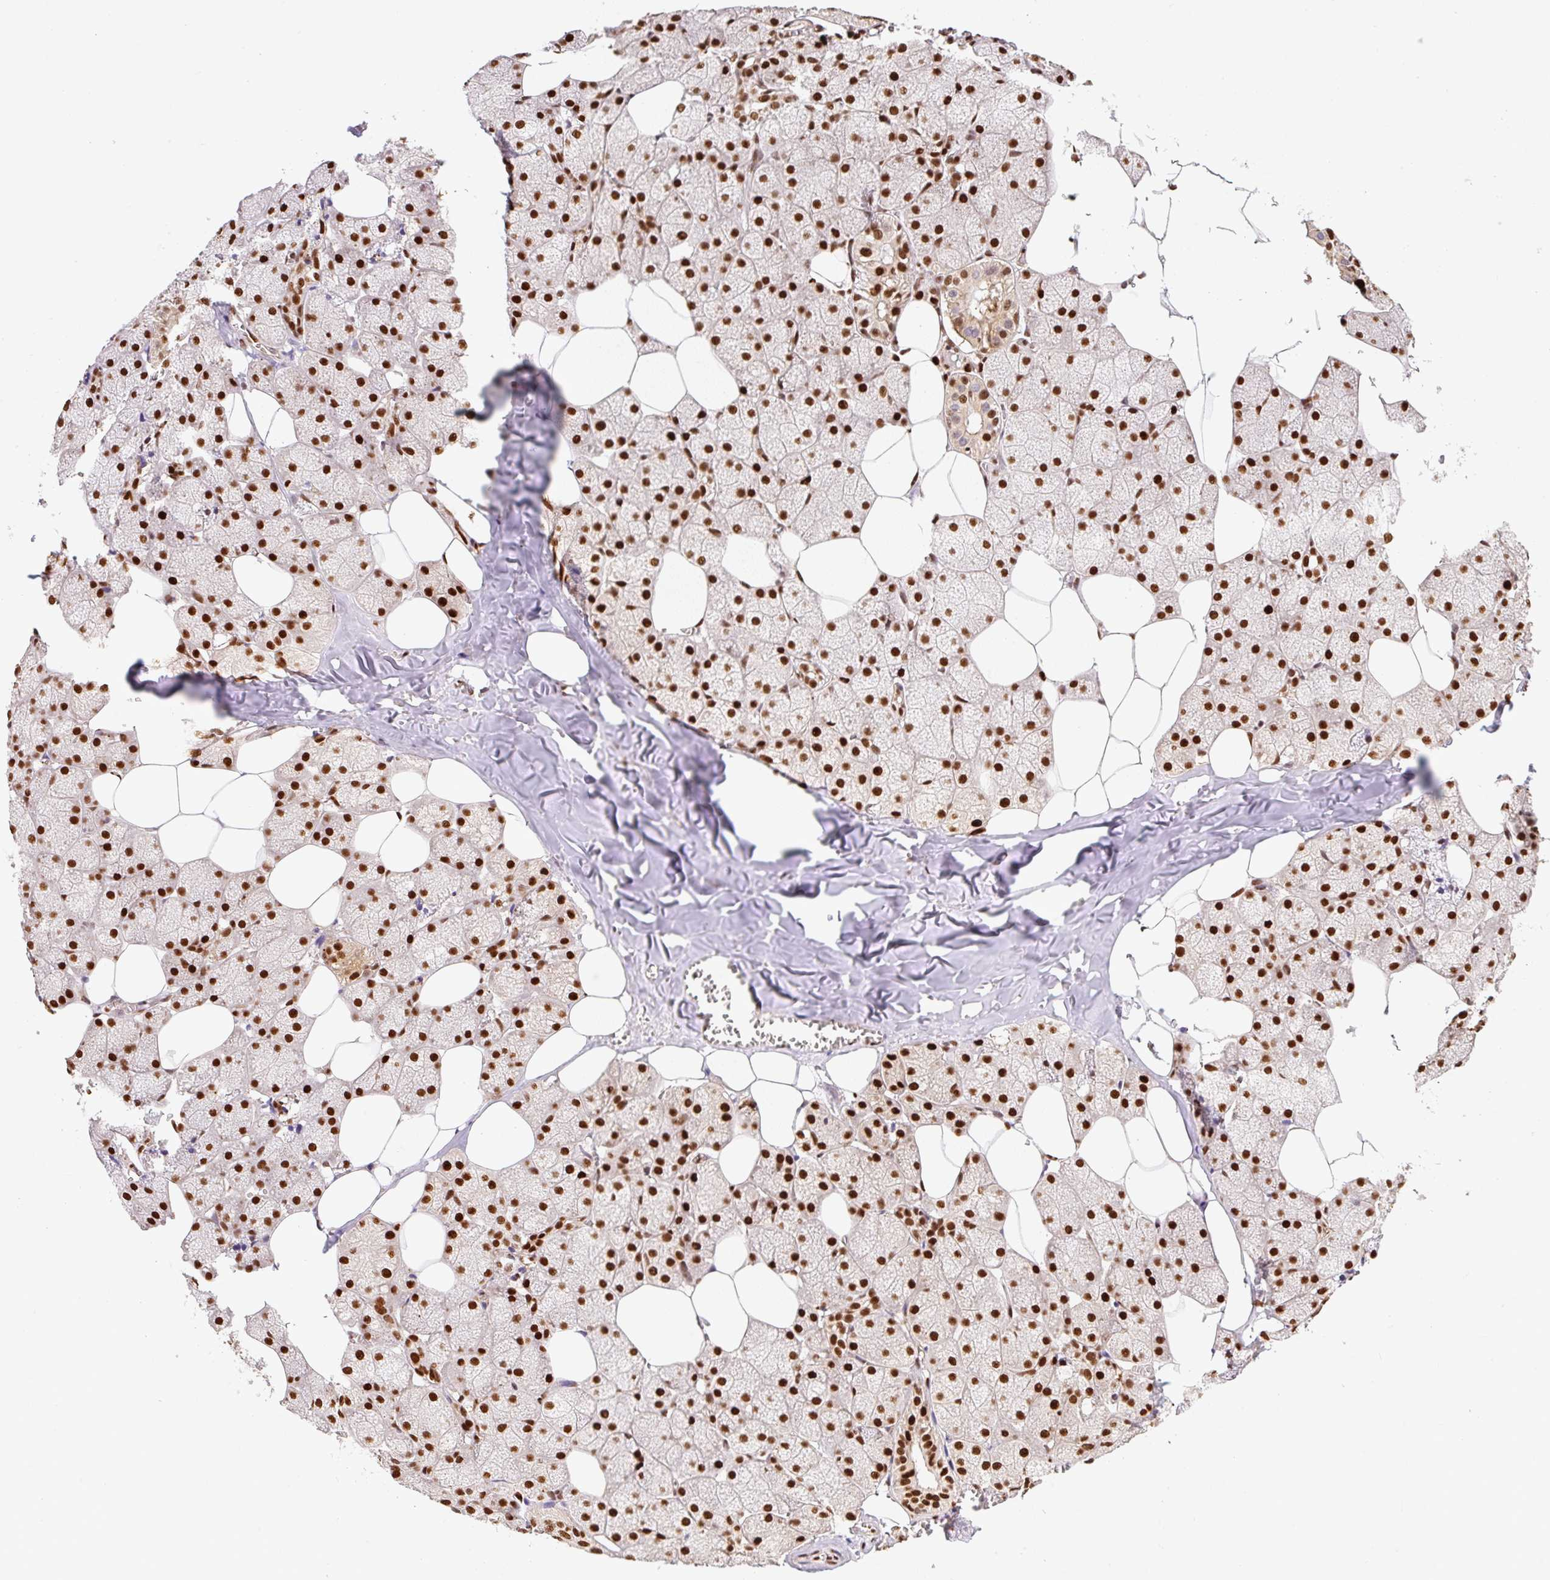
{"staining": {"intensity": "strong", "quantity": ">75%", "location": "nuclear"}, "tissue": "salivary gland", "cell_type": "Glandular cells", "image_type": "normal", "snomed": [{"axis": "morphology", "description": "Normal tissue, NOS"}, {"axis": "topography", "description": "Salivary gland"}, {"axis": "topography", "description": "Peripheral nerve tissue"}], "caption": "Immunohistochemistry photomicrograph of normal salivary gland: salivary gland stained using immunohistochemistry (IHC) exhibits high levels of strong protein expression localized specifically in the nuclear of glandular cells, appearing as a nuclear brown color.", "gene": "GPR139", "patient": {"sex": "male", "age": 38}}